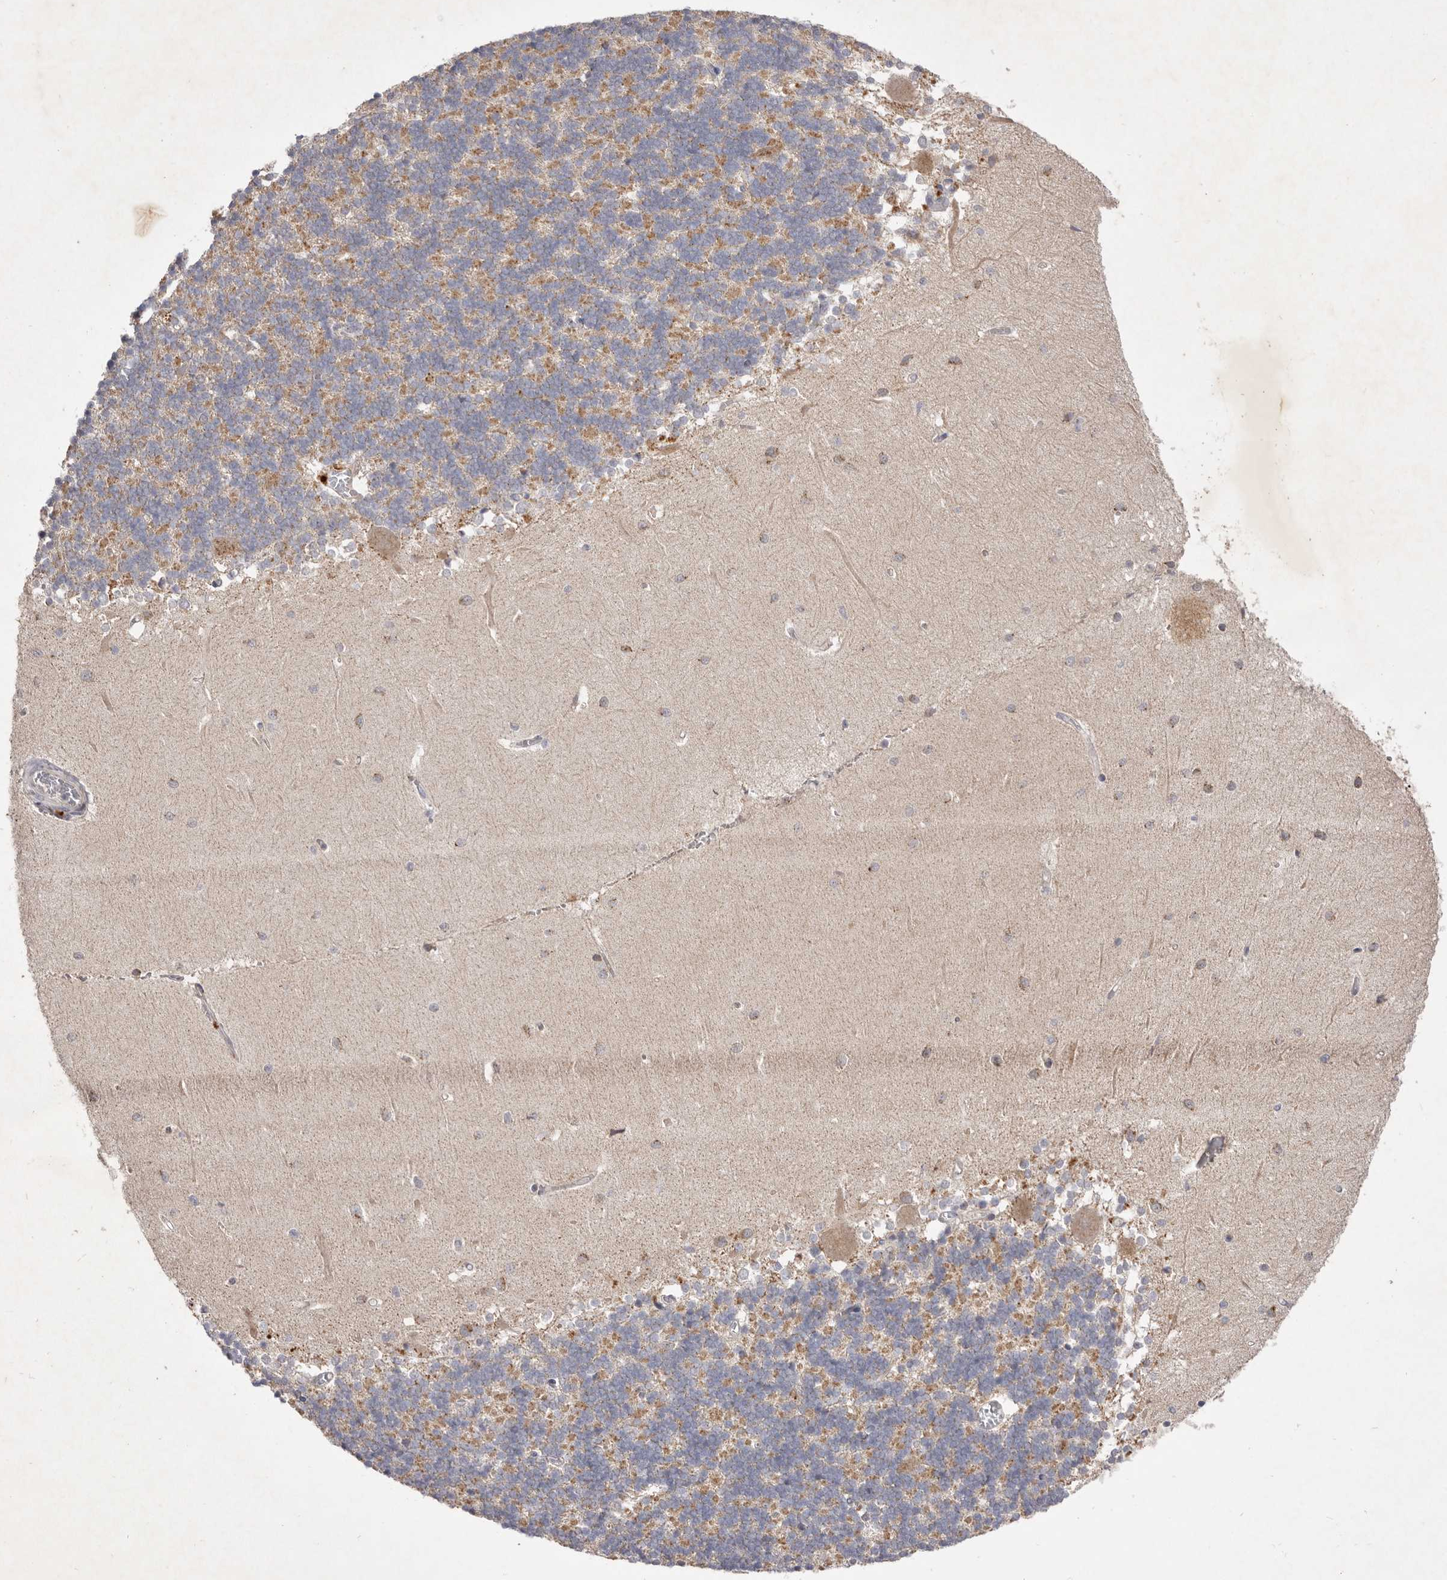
{"staining": {"intensity": "moderate", "quantity": ">75%", "location": "cytoplasmic/membranous"}, "tissue": "cerebellum", "cell_type": "Cells in granular layer", "image_type": "normal", "snomed": [{"axis": "morphology", "description": "Normal tissue, NOS"}, {"axis": "topography", "description": "Cerebellum"}], "caption": "Cerebellum stained for a protein (brown) exhibits moderate cytoplasmic/membranous positive staining in about >75% of cells in granular layer.", "gene": "USP24", "patient": {"sex": "male", "age": 37}}